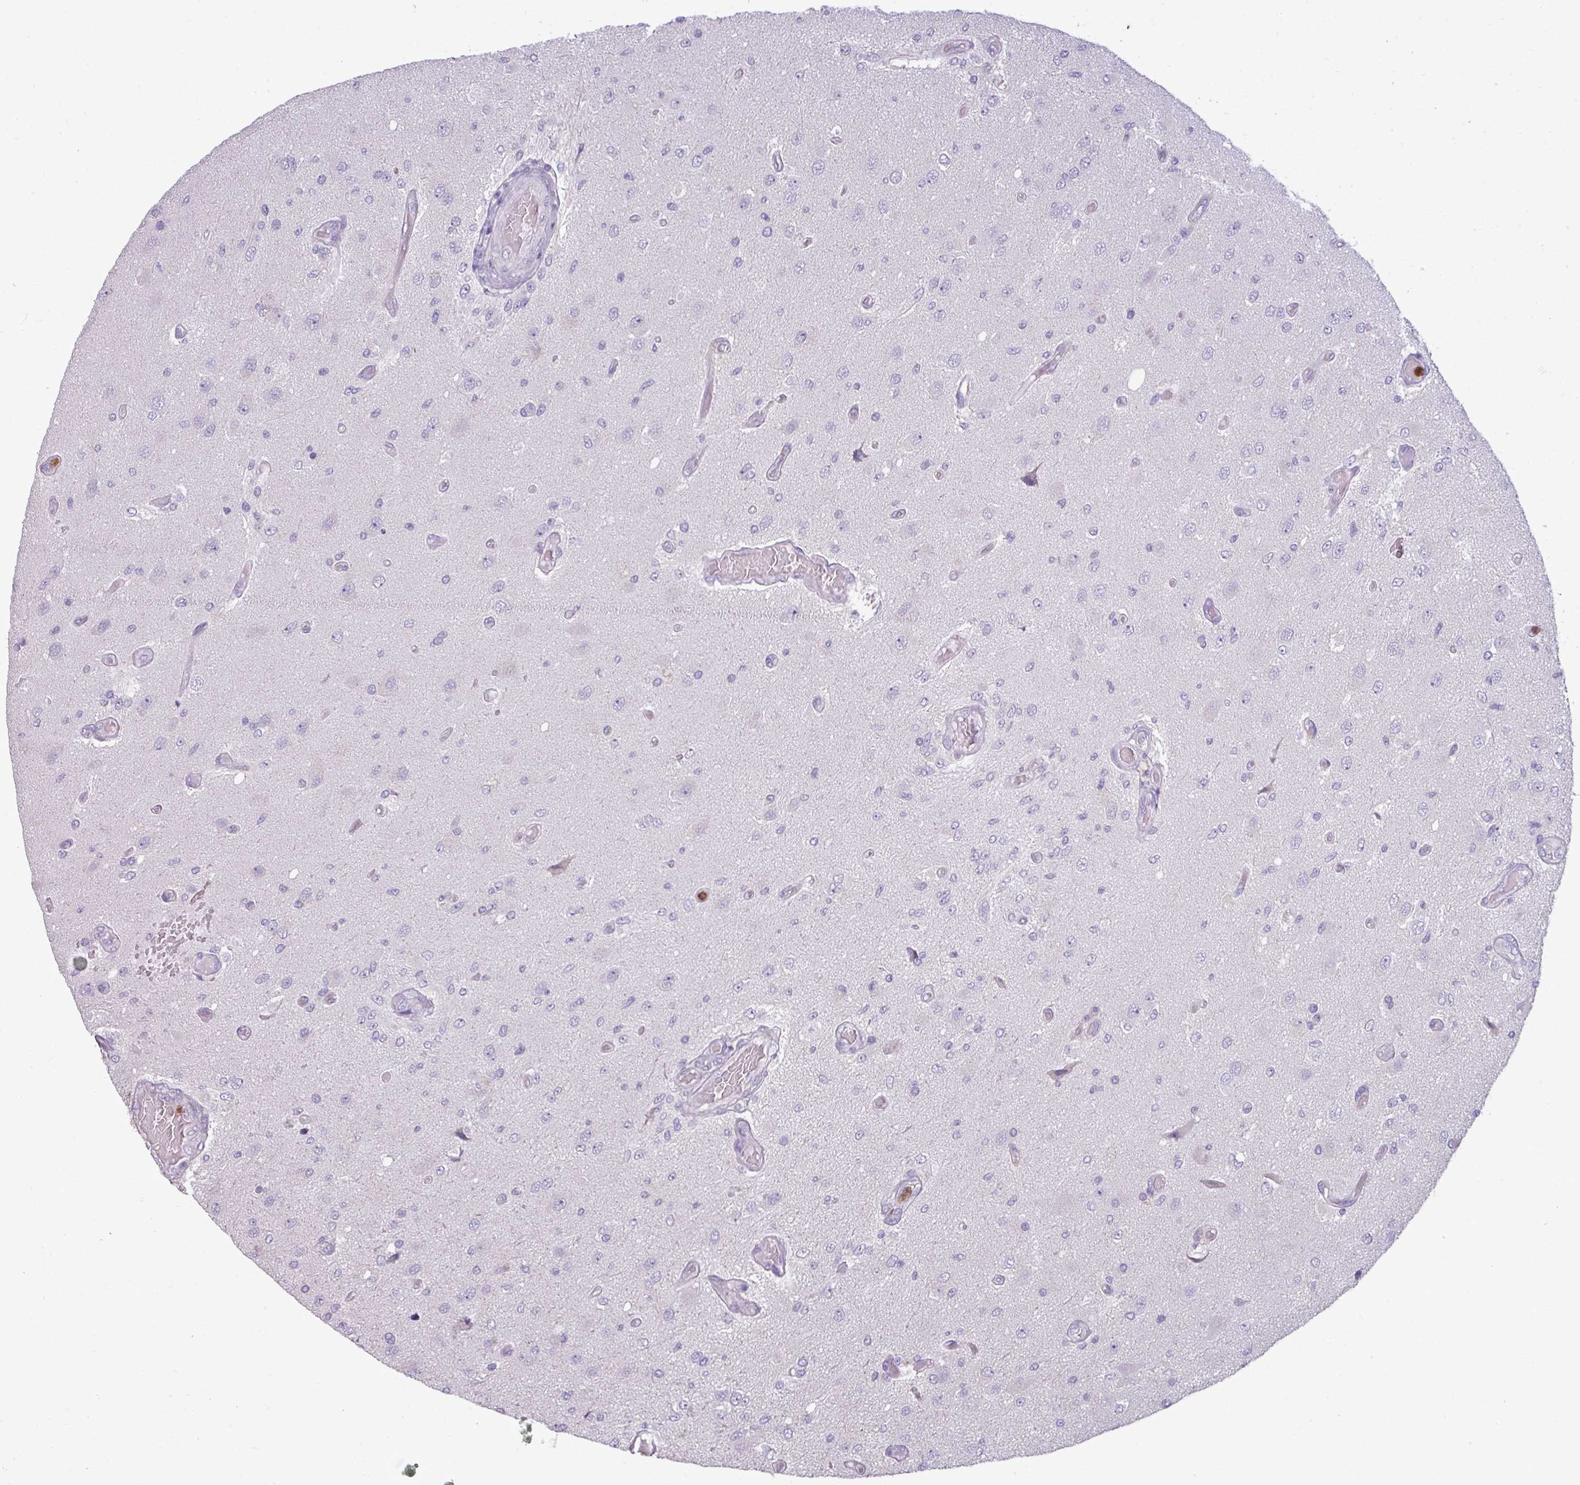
{"staining": {"intensity": "negative", "quantity": "none", "location": "none"}, "tissue": "glioma", "cell_type": "Tumor cells", "image_type": "cancer", "snomed": [{"axis": "morphology", "description": "Normal tissue, NOS"}, {"axis": "morphology", "description": "Glioma, malignant, High grade"}, {"axis": "topography", "description": "Cerebral cortex"}], "caption": "This is an immunohistochemistry (IHC) photomicrograph of human glioma. There is no expression in tumor cells.", "gene": "TRIM39", "patient": {"sex": "male", "age": 77}}